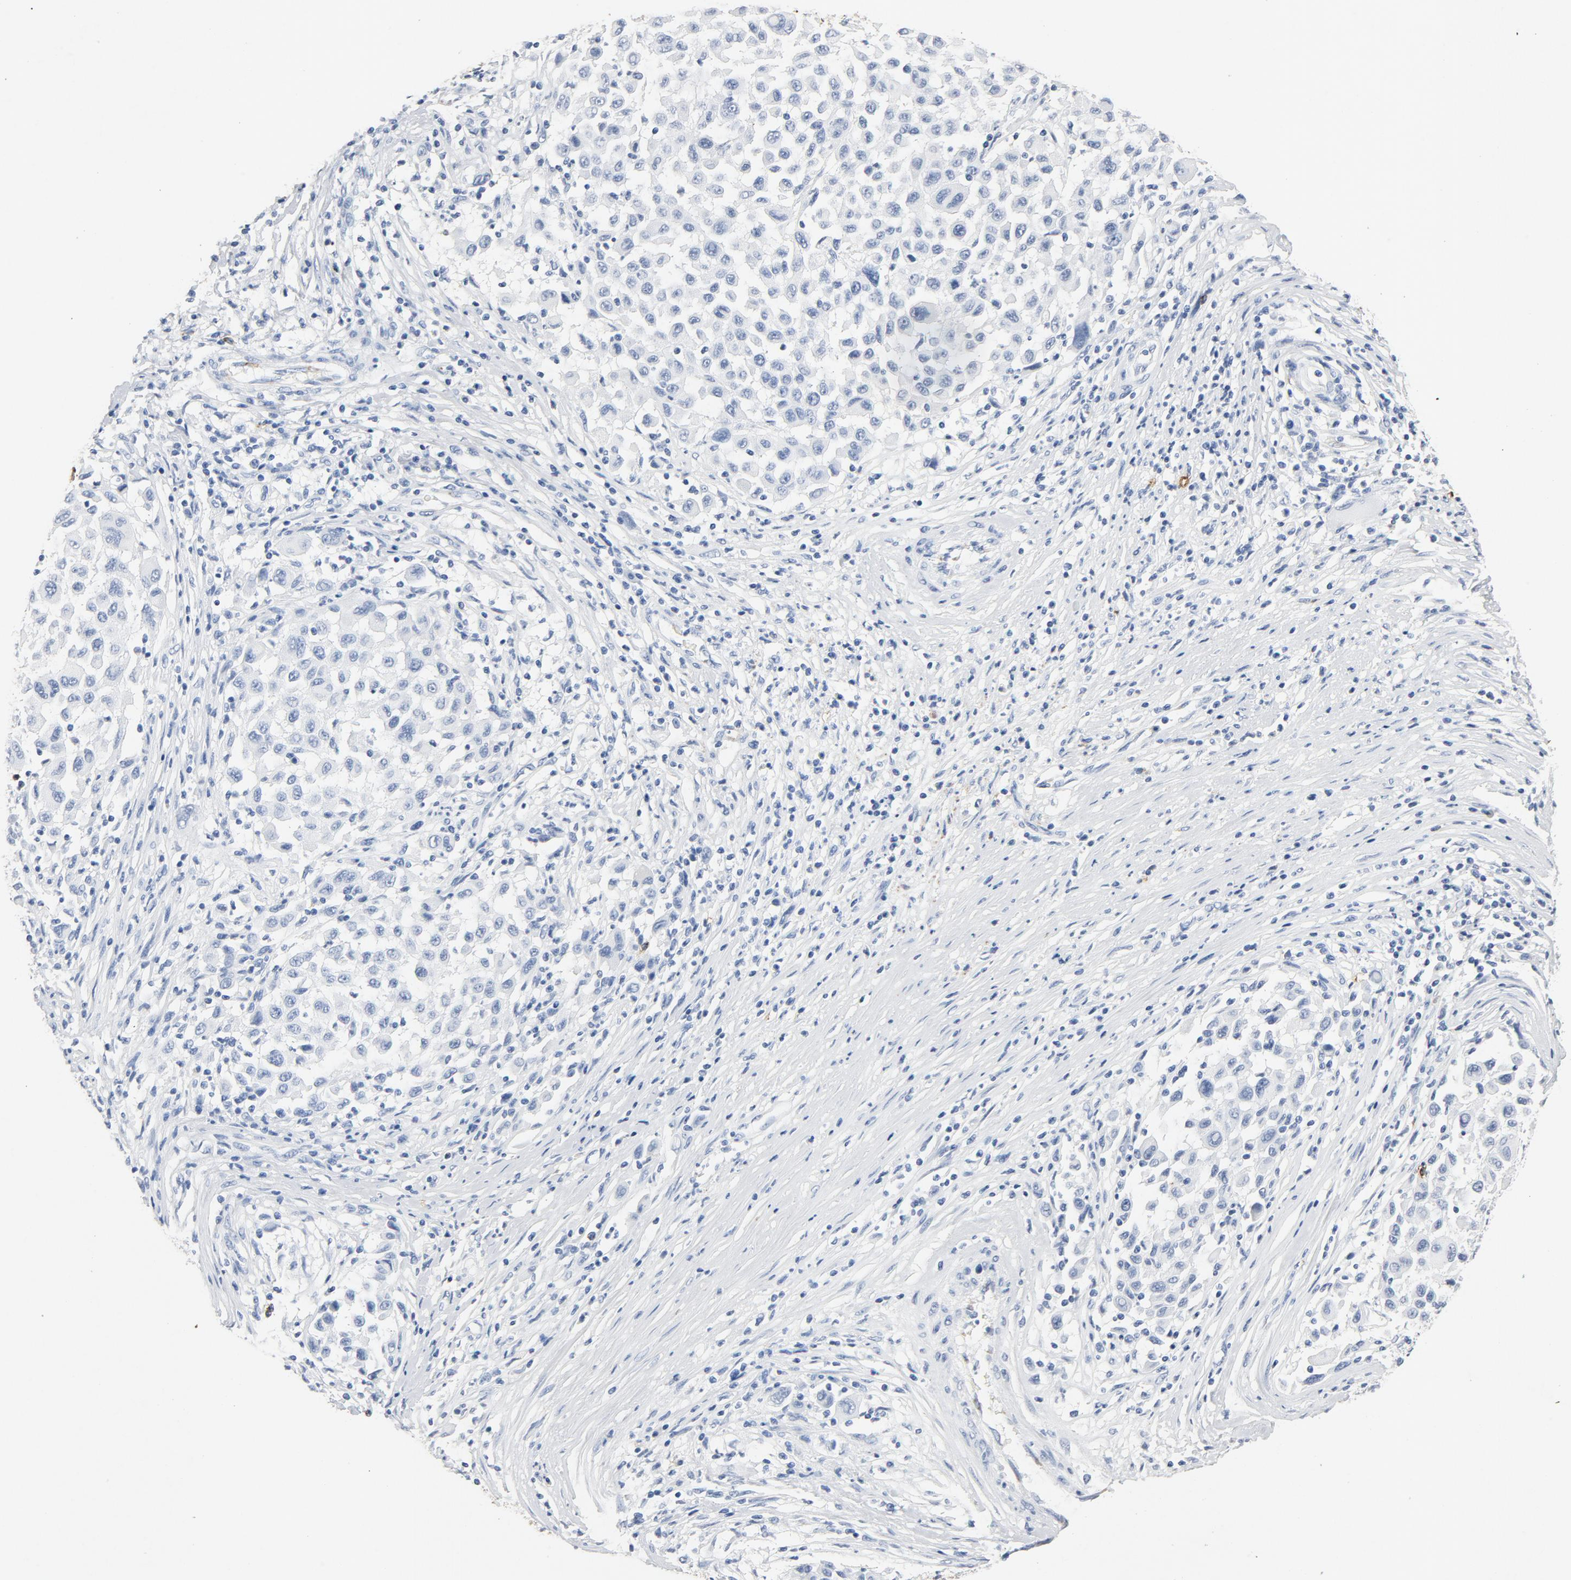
{"staining": {"intensity": "negative", "quantity": "none", "location": "none"}, "tissue": "melanoma", "cell_type": "Tumor cells", "image_type": "cancer", "snomed": [{"axis": "morphology", "description": "Malignant melanoma, Metastatic site"}, {"axis": "topography", "description": "Lymph node"}], "caption": "The immunohistochemistry (IHC) micrograph has no significant expression in tumor cells of melanoma tissue.", "gene": "PTPRB", "patient": {"sex": "male", "age": 61}}